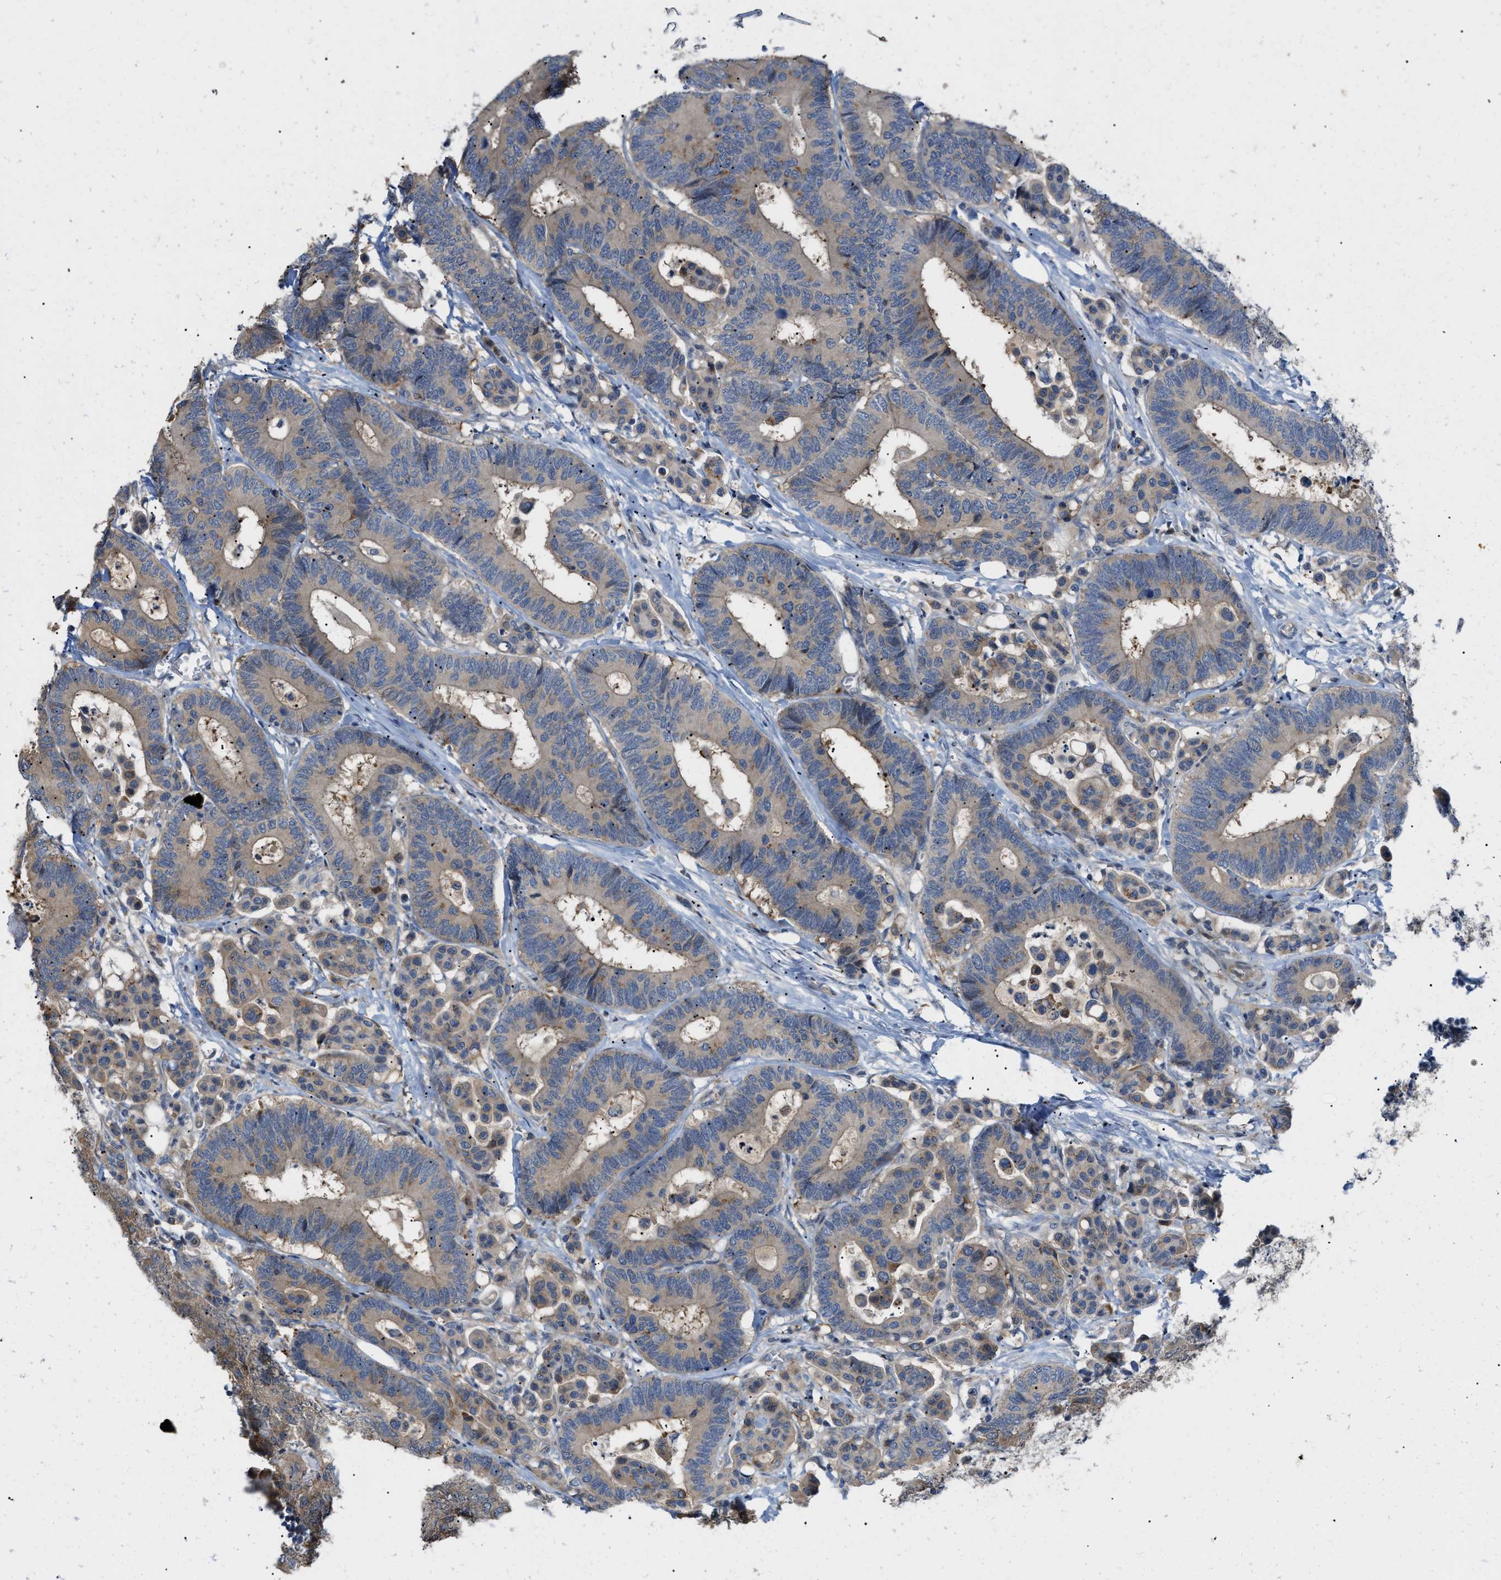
{"staining": {"intensity": "weak", "quantity": ">75%", "location": "cytoplasmic/membranous"}, "tissue": "colorectal cancer", "cell_type": "Tumor cells", "image_type": "cancer", "snomed": [{"axis": "morphology", "description": "Normal tissue, NOS"}, {"axis": "morphology", "description": "Adenocarcinoma, NOS"}, {"axis": "topography", "description": "Colon"}], "caption": "Adenocarcinoma (colorectal) stained for a protein exhibits weak cytoplasmic/membranous positivity in tumor cells.", "gene": "CSNK1A1", "patient": {"sex": "male", "age": 82}}